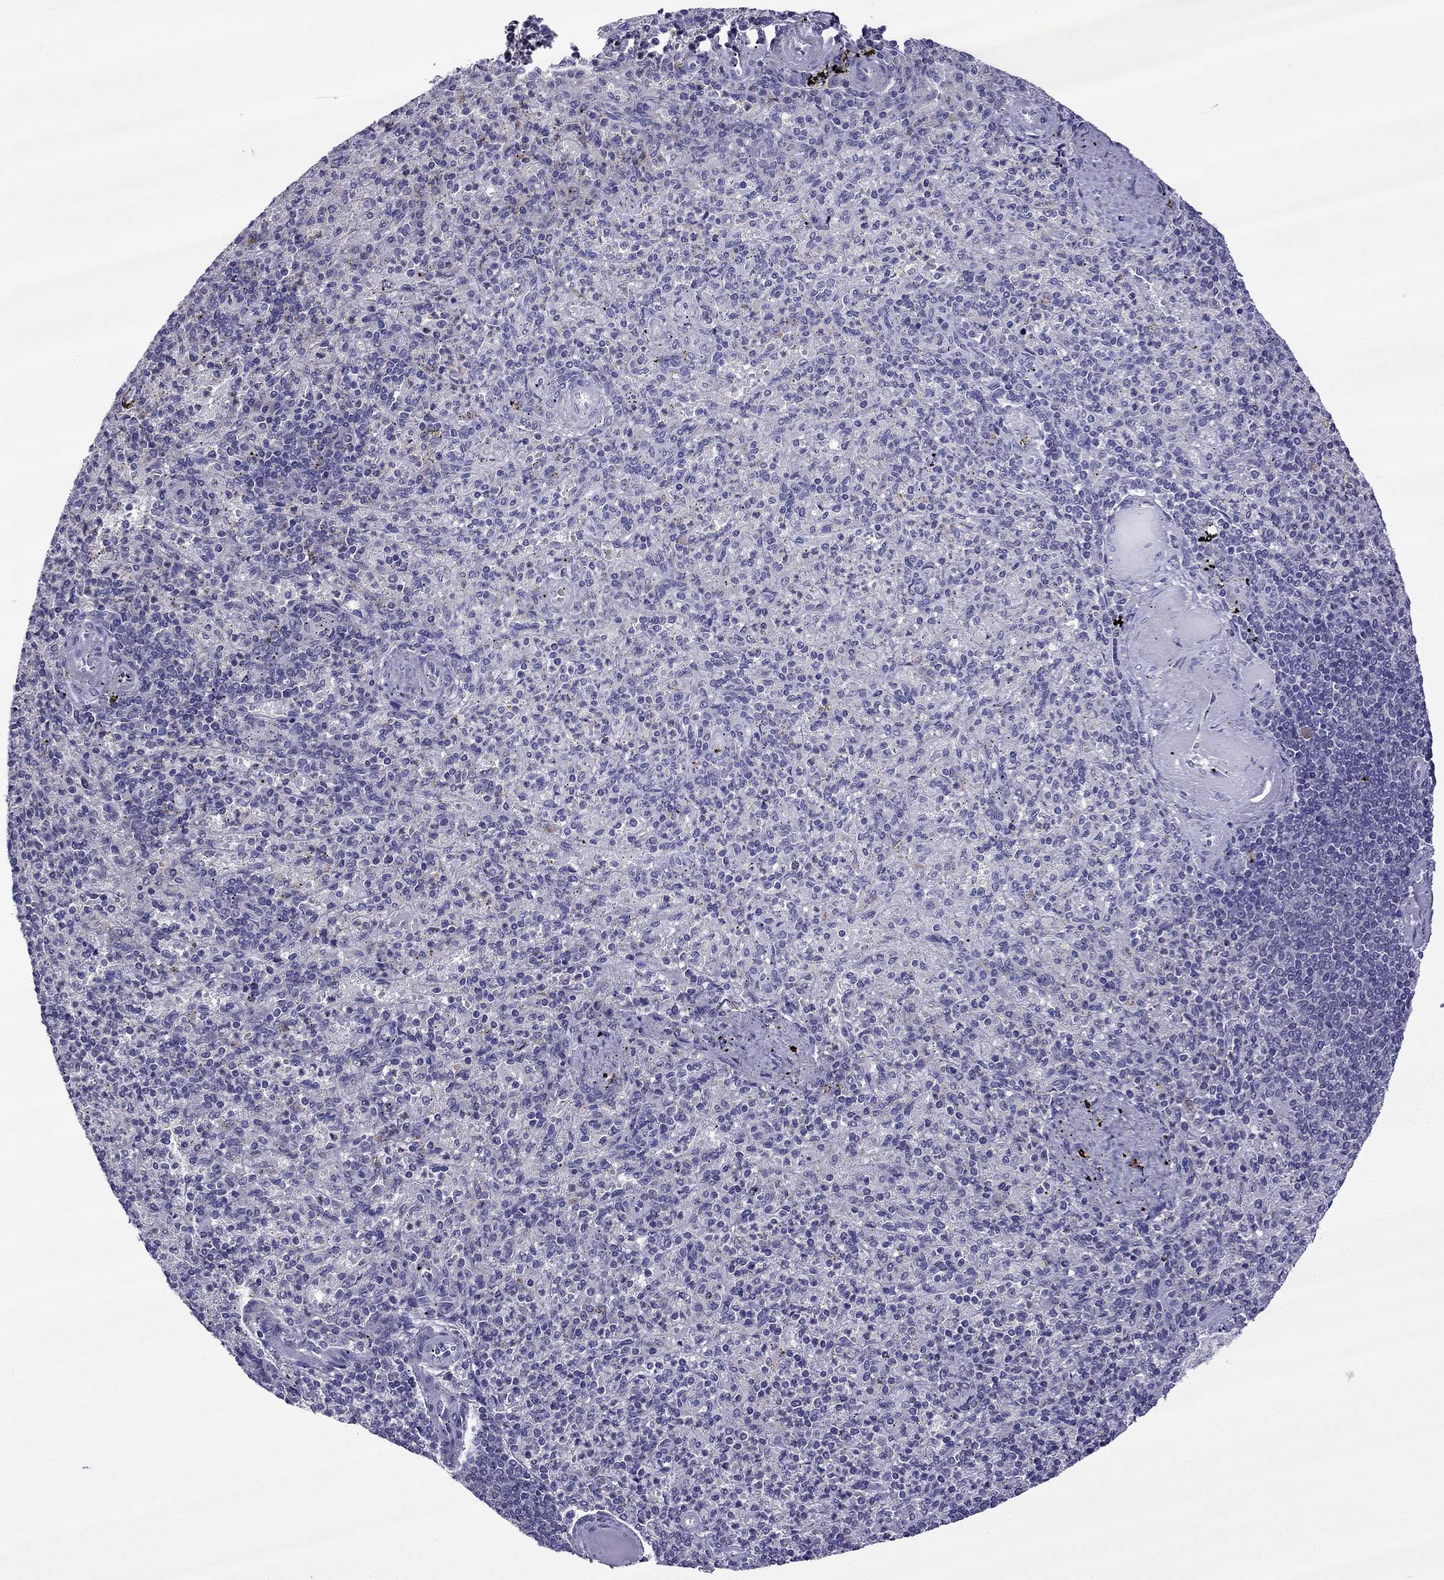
{"staining": {"intensity": "negative", "quantity": "none", "location": "none"}, "tissue": "spleen", "cell_type": "Cells in red pulp", "image_type": "normal", "snomed": [{"axis": "morphology", "description": "Normal tissue, NOS"}, {"axis": "topography", "description": "Spleen"}], "caption": "Spleen was stained to show a protein in brown. There is no significant positivity in cells in red pulp. (DAB IHC with hematoxylin counter stain).", "gene": "SPTBN4", "patient": {"sex": "female", "age": 74}}